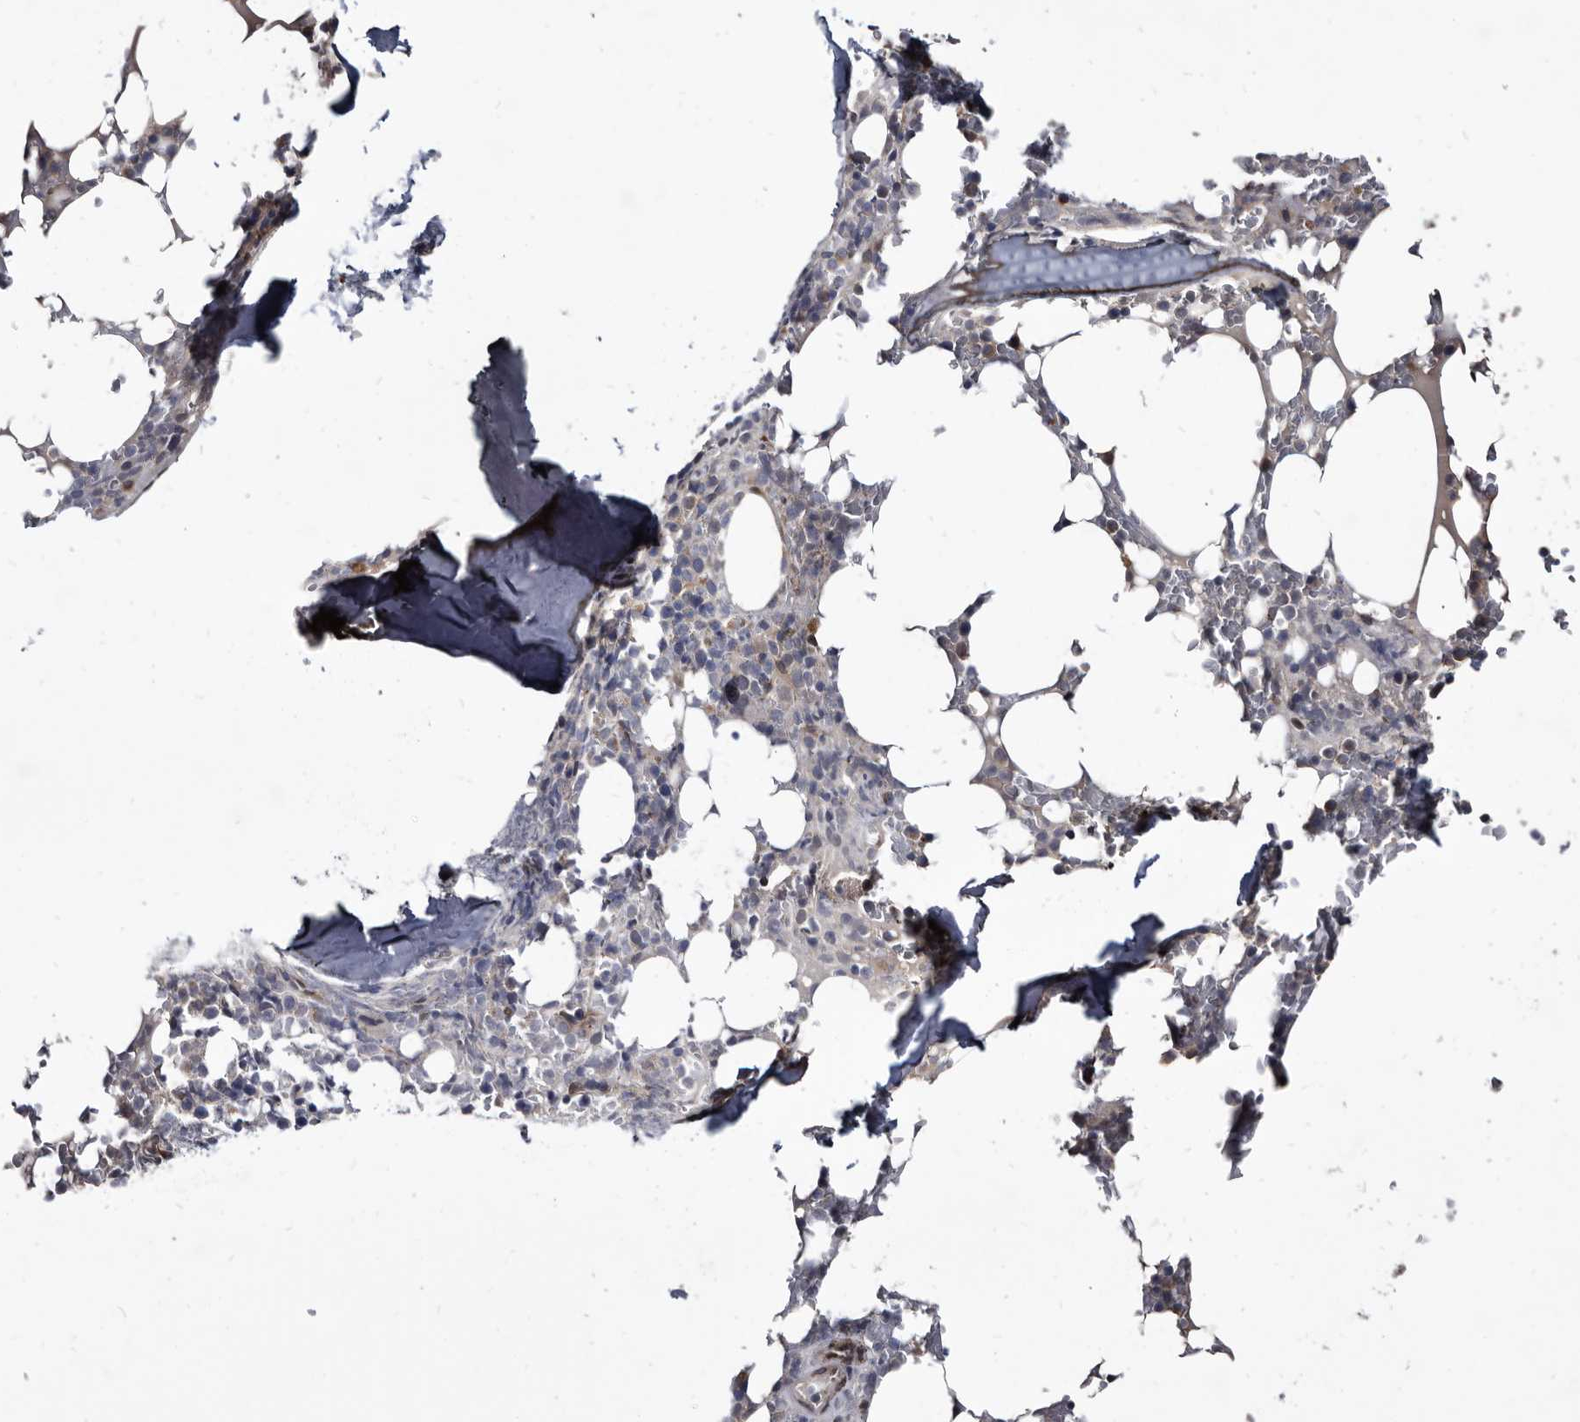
{"staining": {"intensity": "negative", "quantity": "none", "location": "none"}, "tissue": "bone marrow", "cell_type": "Hematopoietic cells", "image_type": "normal", "snomed": [{"axis": "morphology", "description": "Normal tissue, NOS"}, {"axis": "topography", "description": "Bone marrow"}], "caption": "Immunohistochemistry (IHC) of unremarkable bone marrow reveals no positivity in hematopoietic cells. Brightfield microscopy of immunohistochemistry (IHC) stained with DAB (3,3'-diaminobenzidine) (brown) and hematoxylin (blue), captured at high magnification.", "gene": "PROM1", "patient": {"sex": "male", "age": 58}}